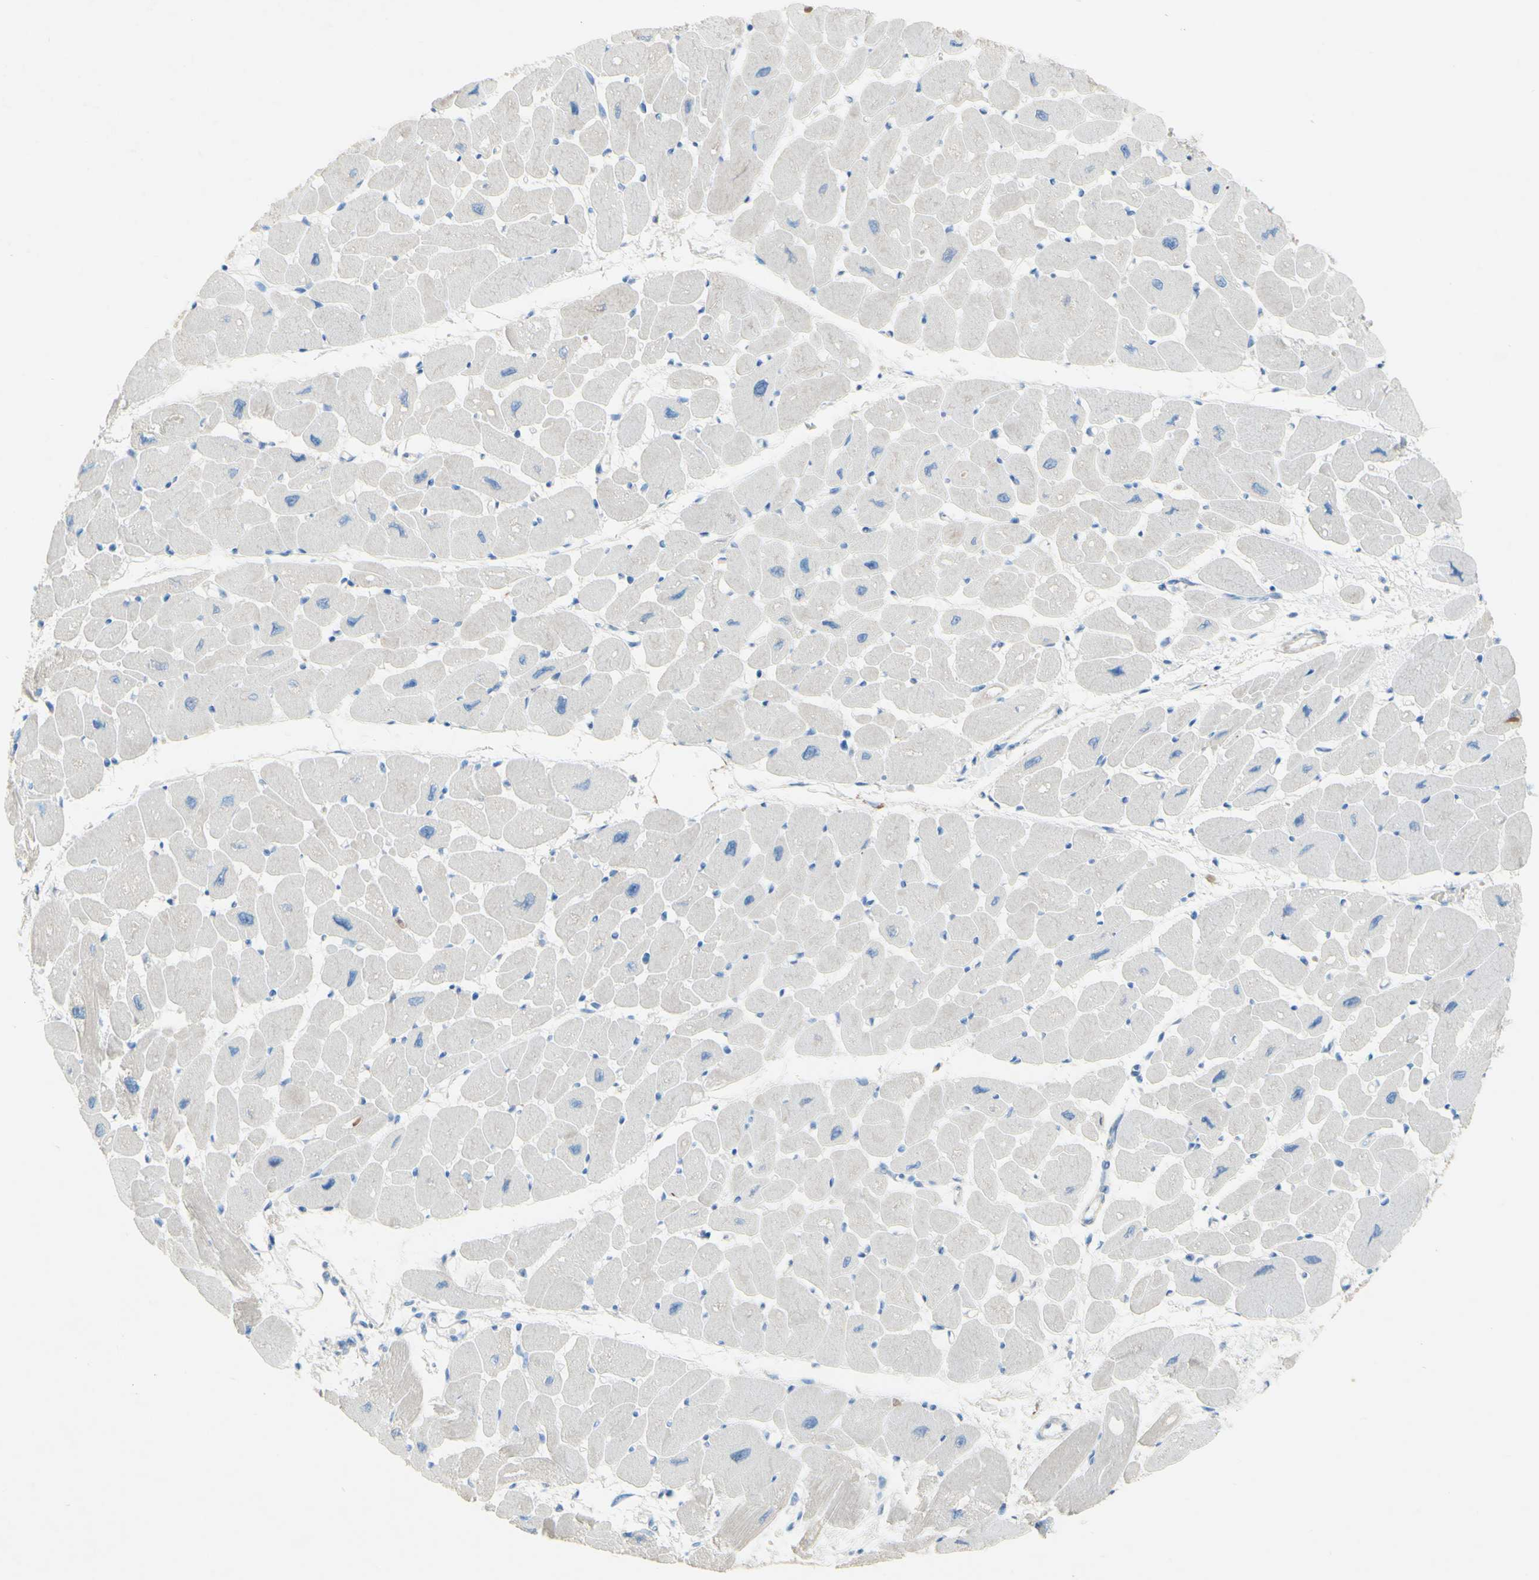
{"staining": {"intensity": "negative", "quantity": "none", "location": "none"}, "tissue": "heart muscle", "cell_type": "Cardiomyocytes", "image_type": "normal", "snomed": [{"axis": "morphology", "description": "Normal tissue, NOS"}, {"axis": "topography", "description": "Heart"}], "caption": "Immunohistochemistry image of normal heart muscle stained for a protein (brown), which reveals no positivity in cardiomyocytes.", "gene": "ACADL", "patient": {"sex": "female", "age": 54}}